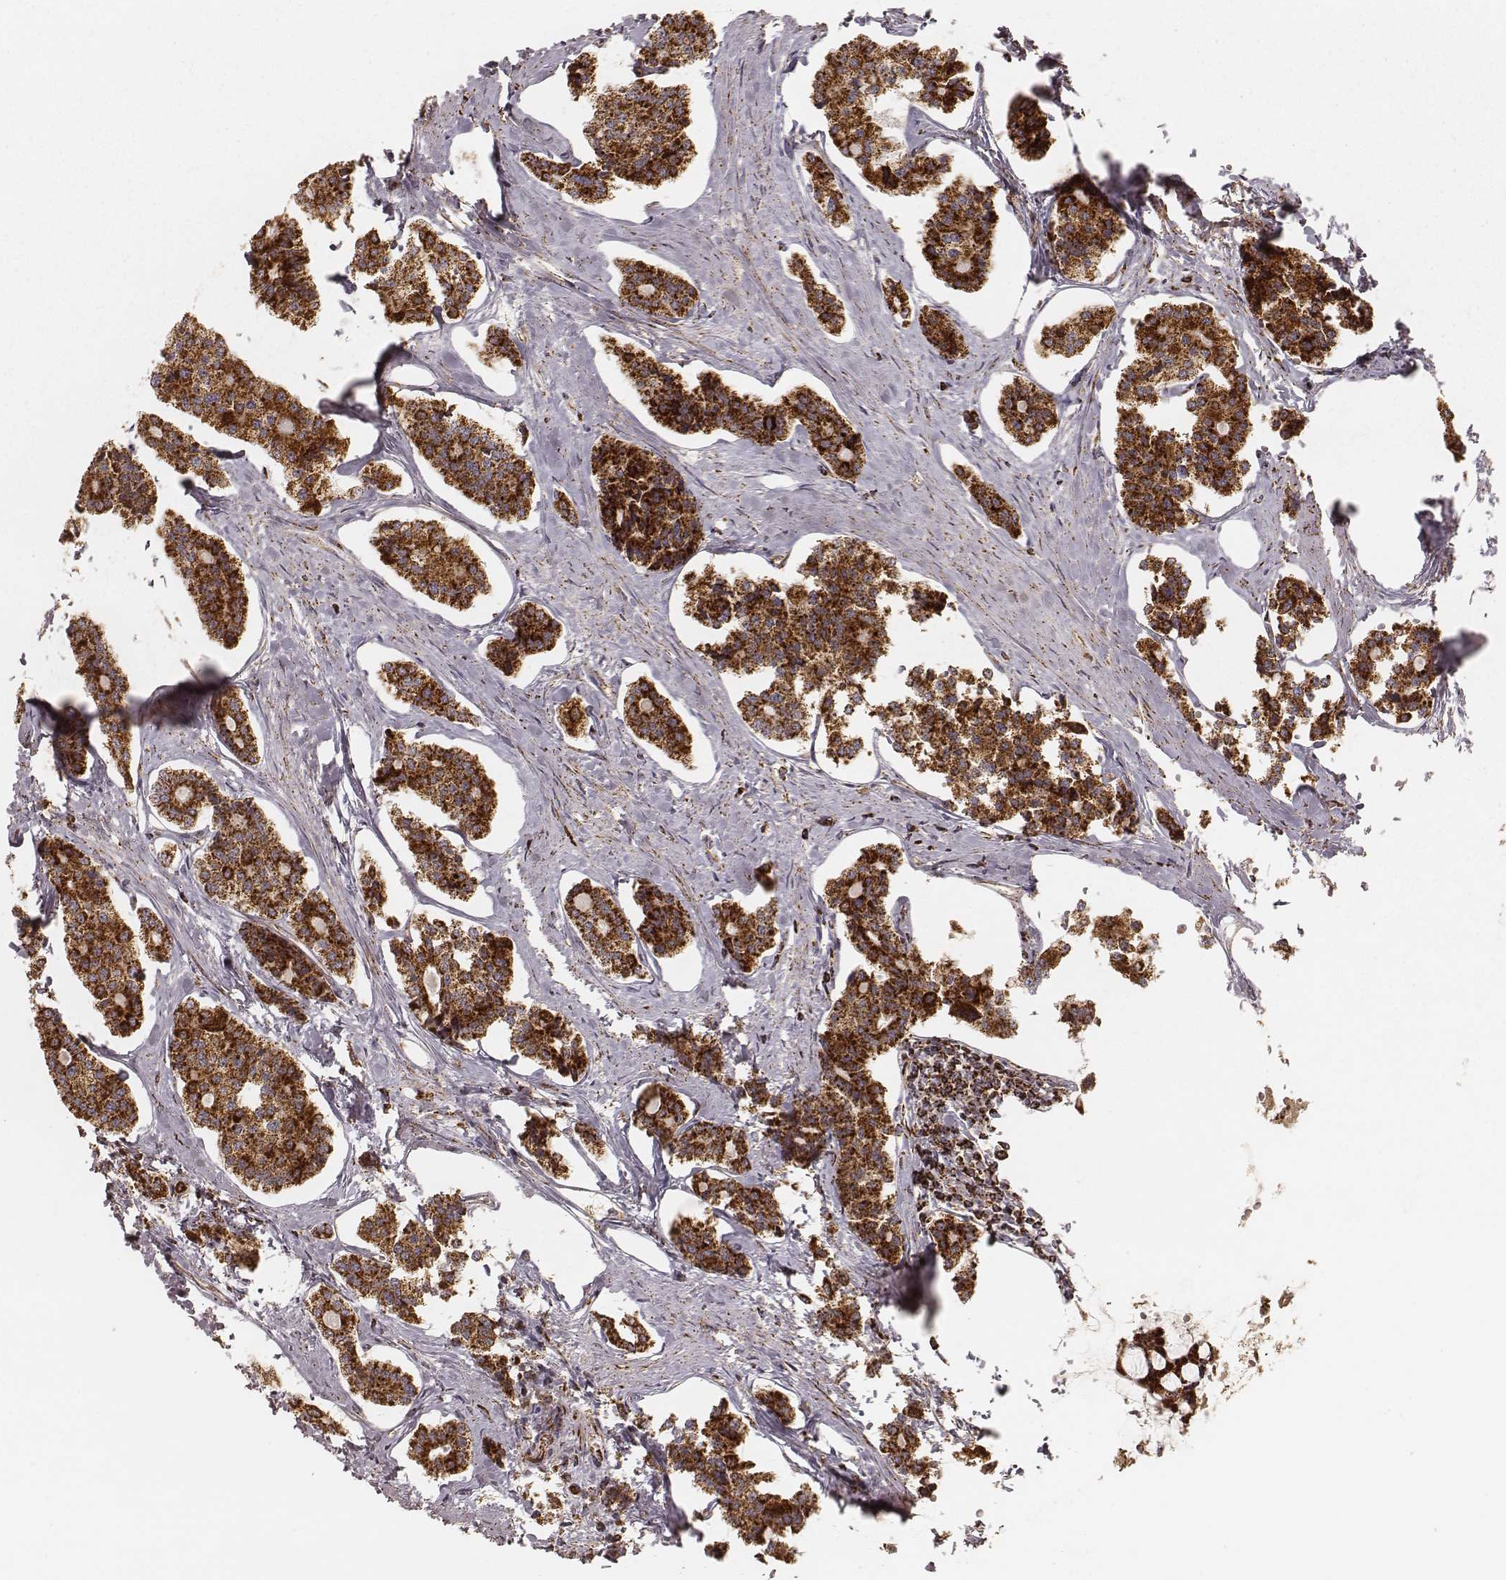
{"staining": {"intensity": "strong", "quantity": ">75%", "location": "cytoplasmic/membranous"}, "tissue": "carcinoid", "cell_type": "Tumor cells", "image_type": "cancer", "snomed": [{"axis": "morphology", "description": "Carcinoid, malignant, NOS"}, {"axis": "topography", "description": "Small intestine"}], "caption": "Tumor cells exhibit strong cytoplasmic/membranous positivity in about >75% of cells in carcinoid (malignant).", "gene": "CS", "patient": {"sex": "female", "age": 65}}